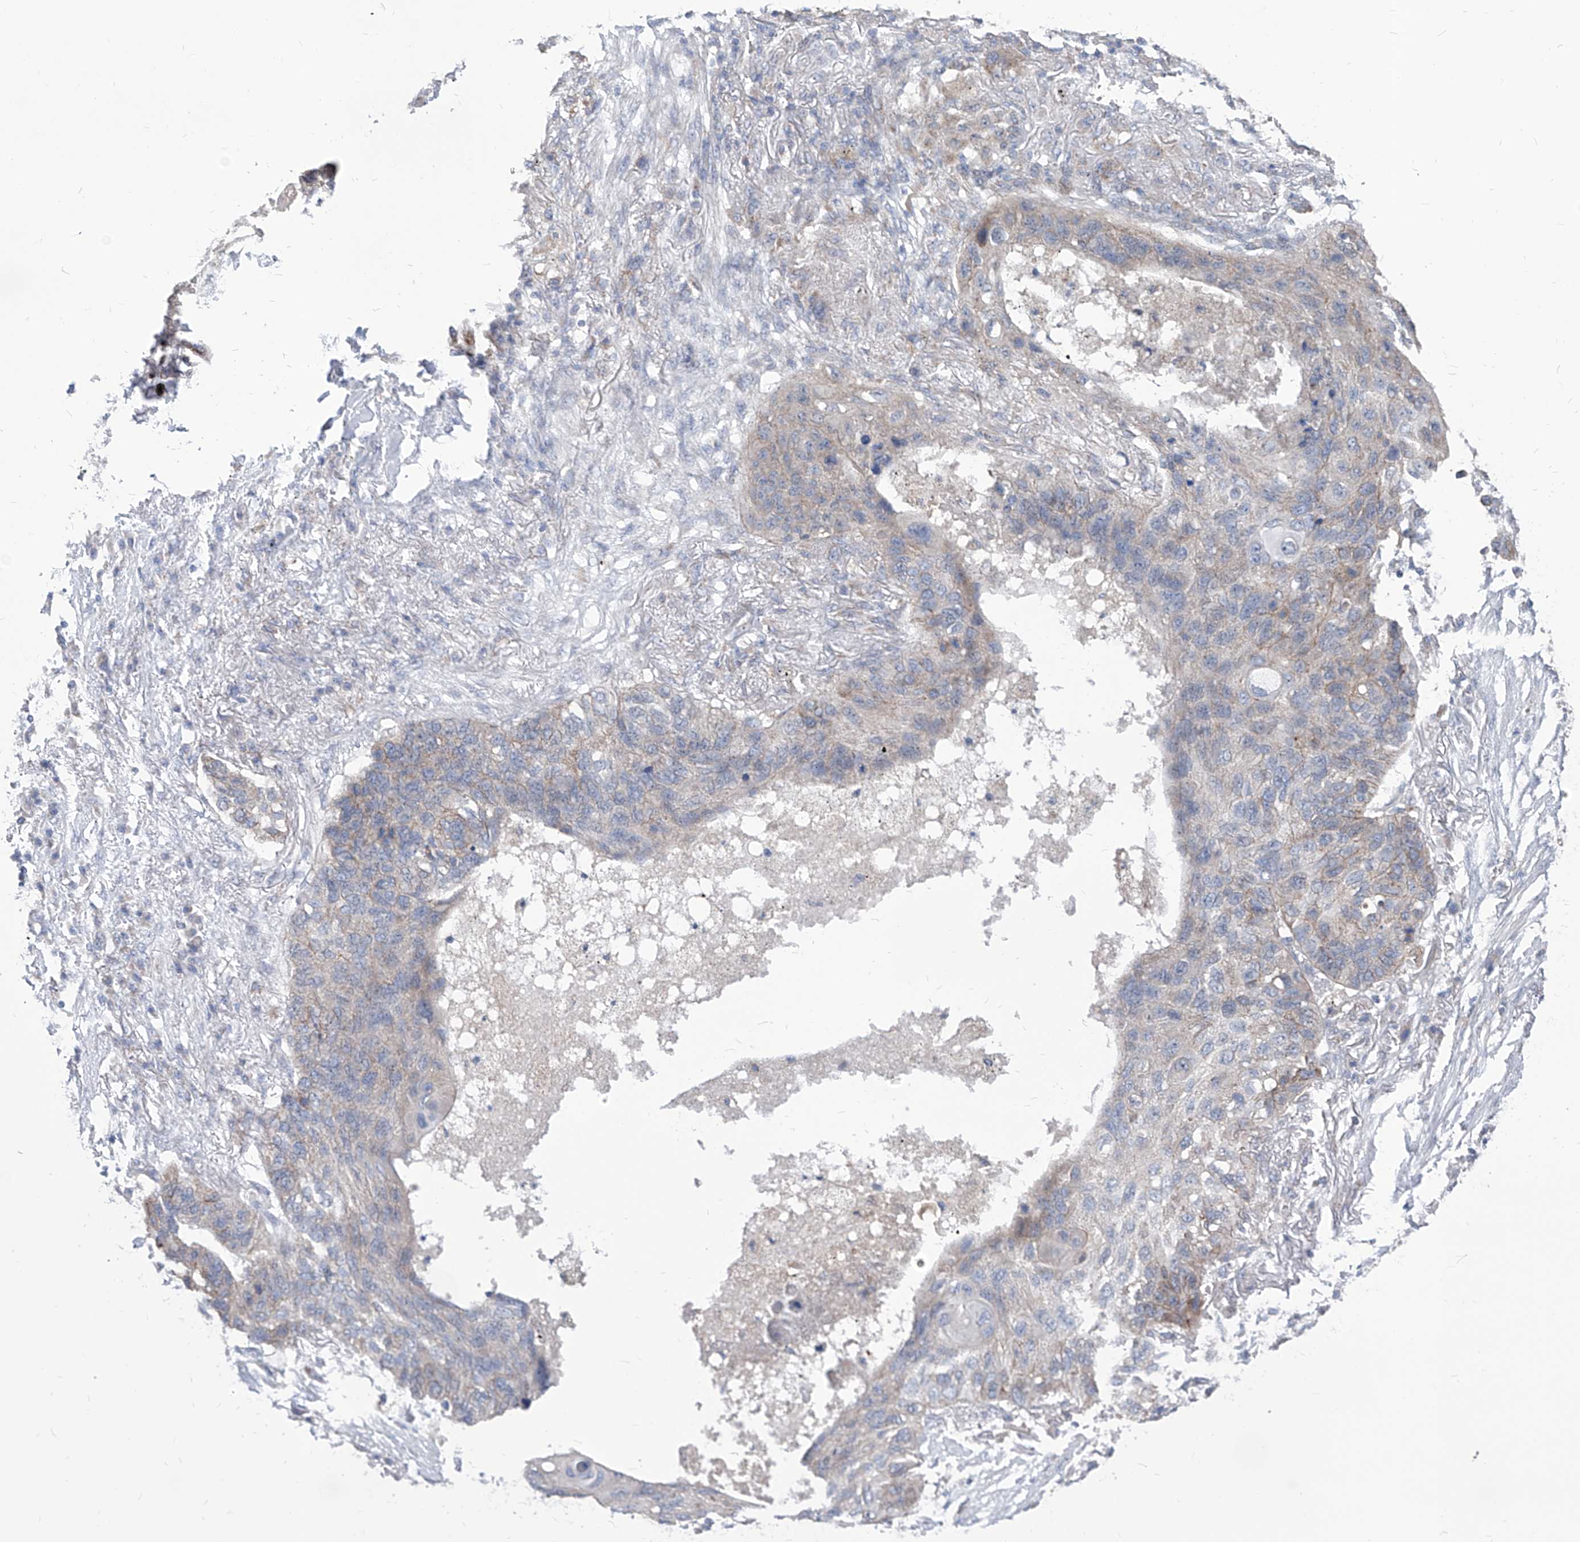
{"staining": {"intensity": "weak", "quantity": "<25%", "location": "cytoplasmic/membranous"}, "tissue": "lung cancer", "cell_type": "Tumor cells", "image_type": "cancer", "snomed": [{"axis": "morphology", "description": "Squamous cell carcinoma, NOS"}, {"axis": "topography", "description": "Lung"}], "caption": "Immunohistochemistry (IHC) image of human lung cancer (squamous cell carcinoma) stained for a protein (brown), which reveals no staining in tumor cells.", "gene": "AGPS", "patient": {"sex": "female", "age": 63}}